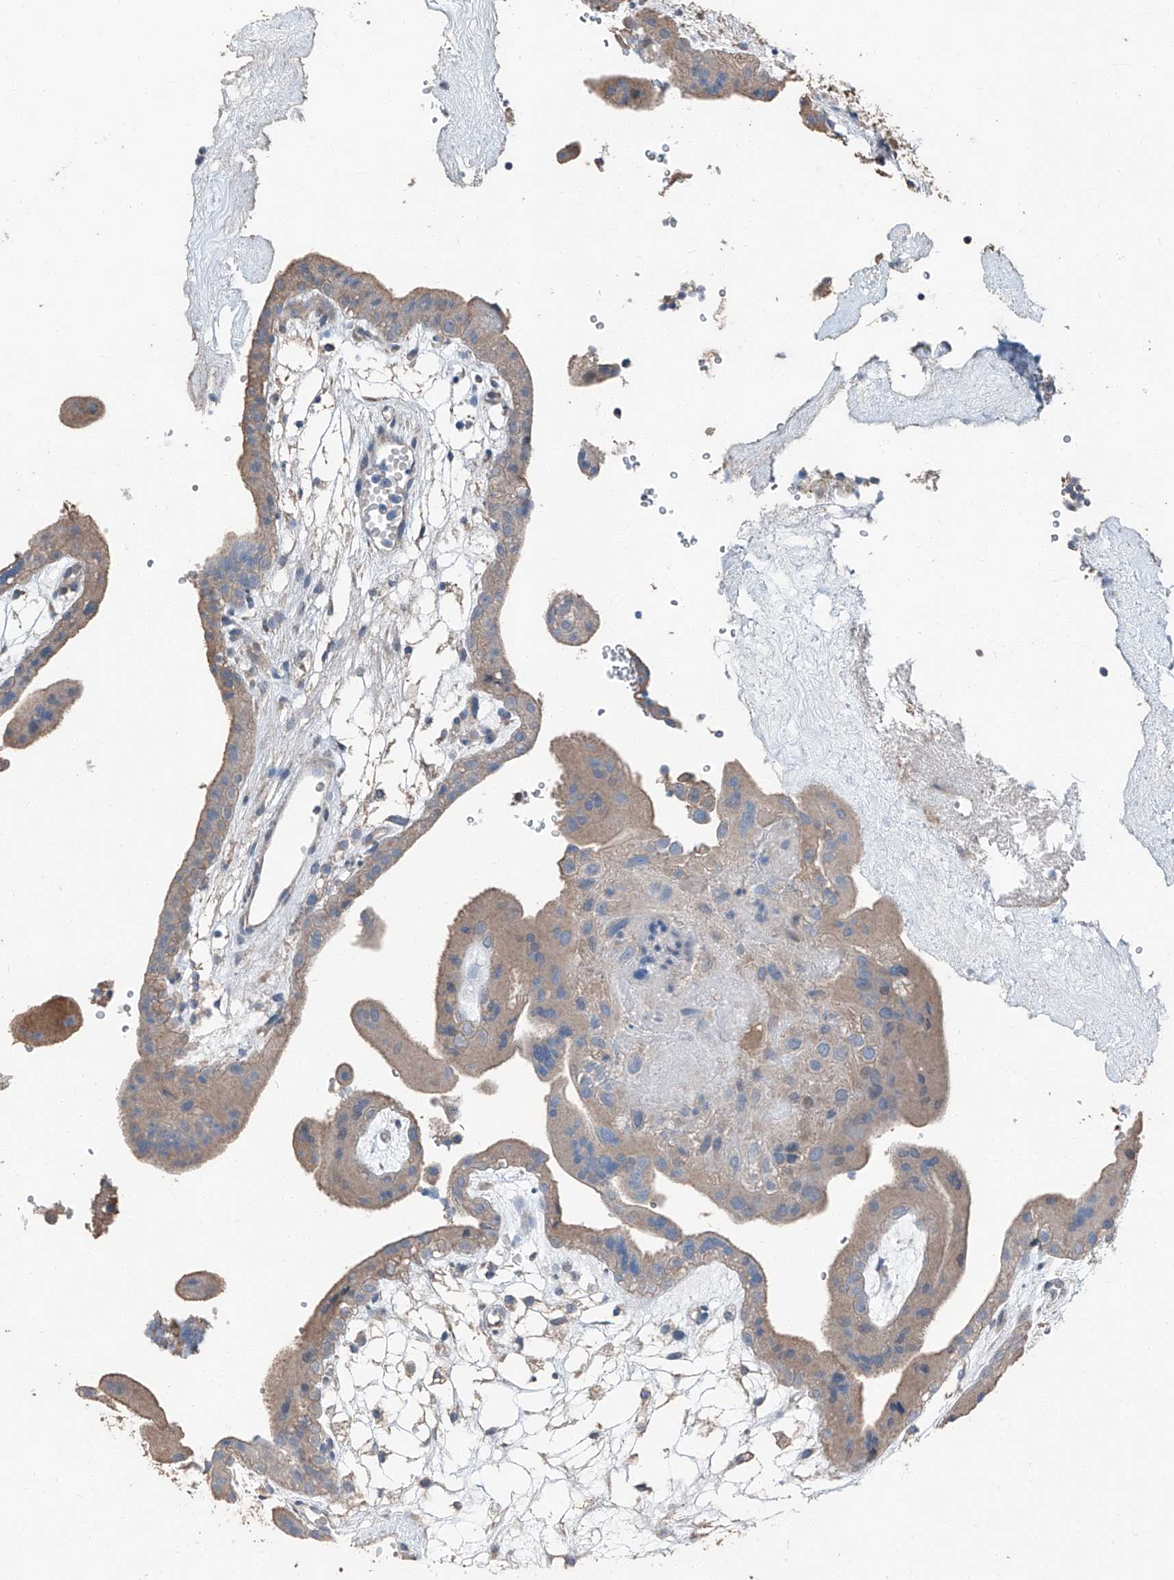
{"staining": {"intensity": "weak", "quantity": ">75%", "location": "cytoplasmic/membranous,nuclear"}, "tissue": "placenta", "cell_type": "Decidual cells", "image_type": "normal", "snomed": [{"axis": "morphology", "description": "Normal tissue, NOS"}, {"axis": "topography", "description": "Placenta"}], "caption": "Immunohistochemical staining of normal human placenta displays low levels of weak cytoplasmic/membranous,nuclear staining in about >75% of decidual cells. (DAB IHC, brown staining for protein, blue staining for nuclei).", "gene": "MAMLD1", "patient": {"sex": "female", "age": 18}}